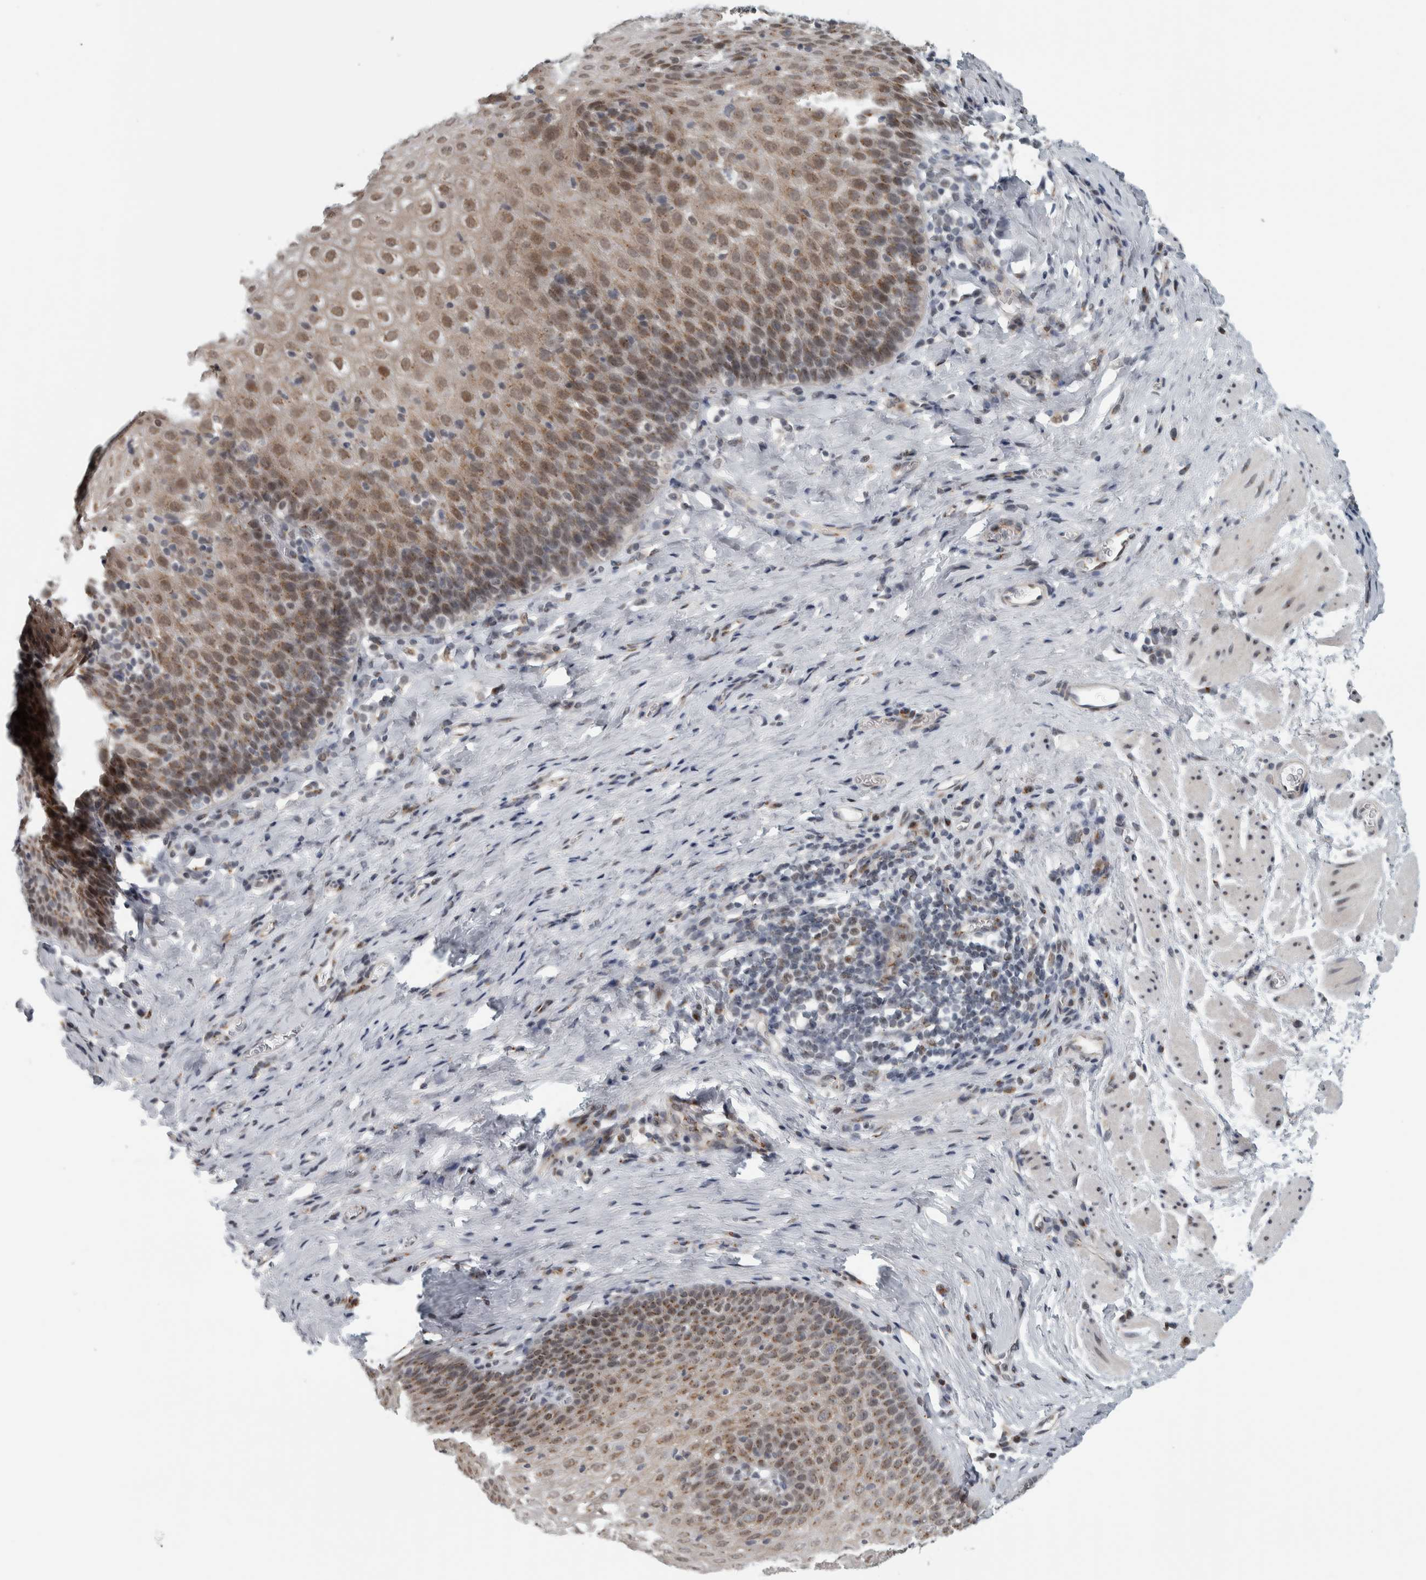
{"staining": {"intensity": "weak", "quantity": ">75%", "location": "cytoplasmic/membranous,nuclear"}, "tissue": "esophagus", "cell_type": "Squamous epithelial cells", "image_type": "normal", "snomed": [{"axis": "morphology", "description": "Normal tissue, NOS"}, {"axis": "topography", "description": "Esophagus"}], "caption": "Protein analysis of normal esophagus exhibits weak cytoplasmic/membranous,nuclear expression in about >75% of squamous epithelial cells. The staining was performed using DAB to visualize the protein expression in brown, while the nuclei were stained in blue with hematoxylin (Magnification: 20x).", "gene": "ZMYND8", "patient": {"sex": "female", "age": 61}}